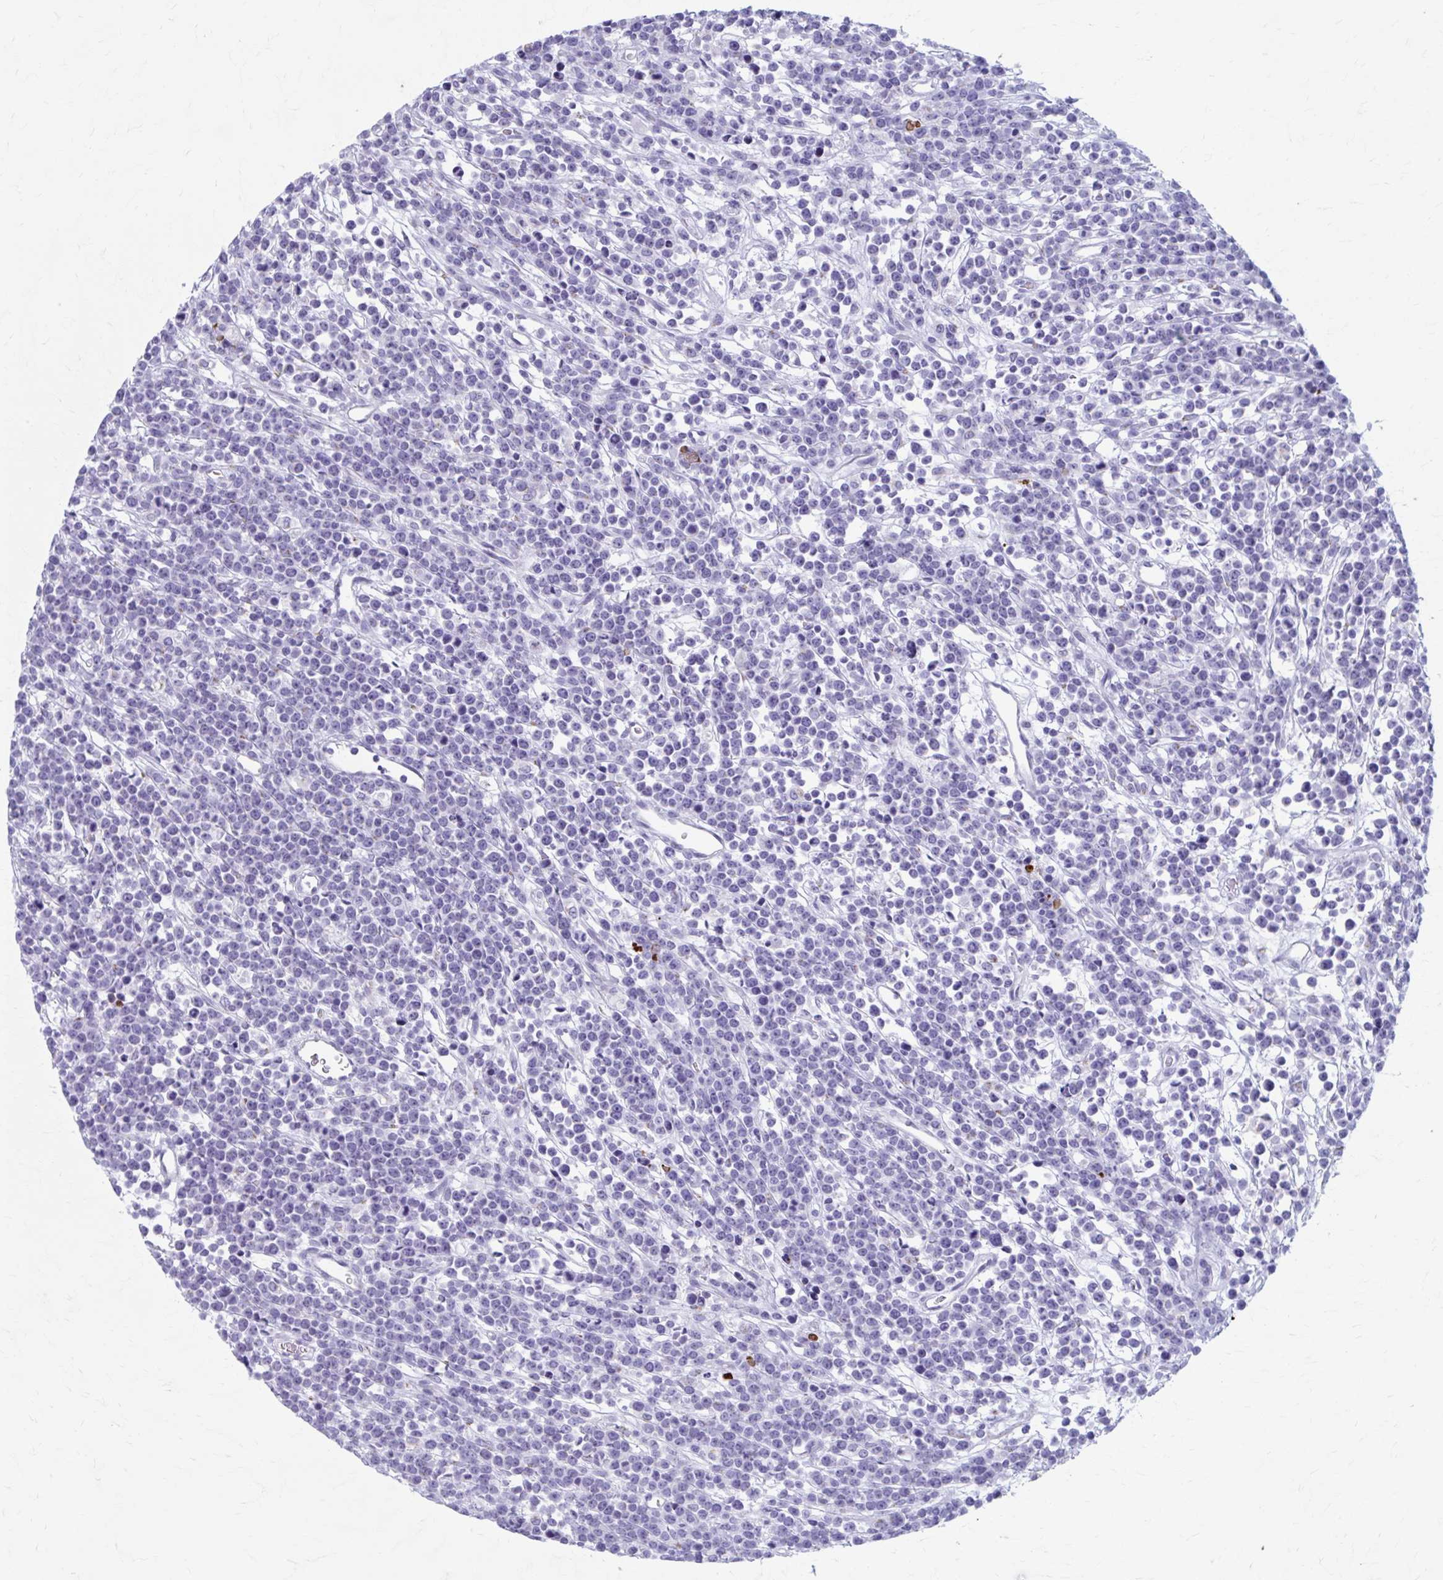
{"staining": {"intensity": "negative", "quantity": "none", "location": "none"}, "tissue": "lymphoma", "cell_type": "Tumor cells", "image_type": "cancer", "snomed": [{"axis": "morphology", "description": "Malignant lymphoma, non-Hodgkin's type, High grade"}, {"axis": "topography", "description": "Ovary"}], "caption": "IHC micrograph of neoplastic tissue: human malignant lymphoma, non-Hodgkin's type (high-grade) stained with DAB (3,3'-diaminobenzidine) displays no significant protein expression in tumor cells.", "gene": "KCNE2", "patient": {"sex": "female", "age": 56}}